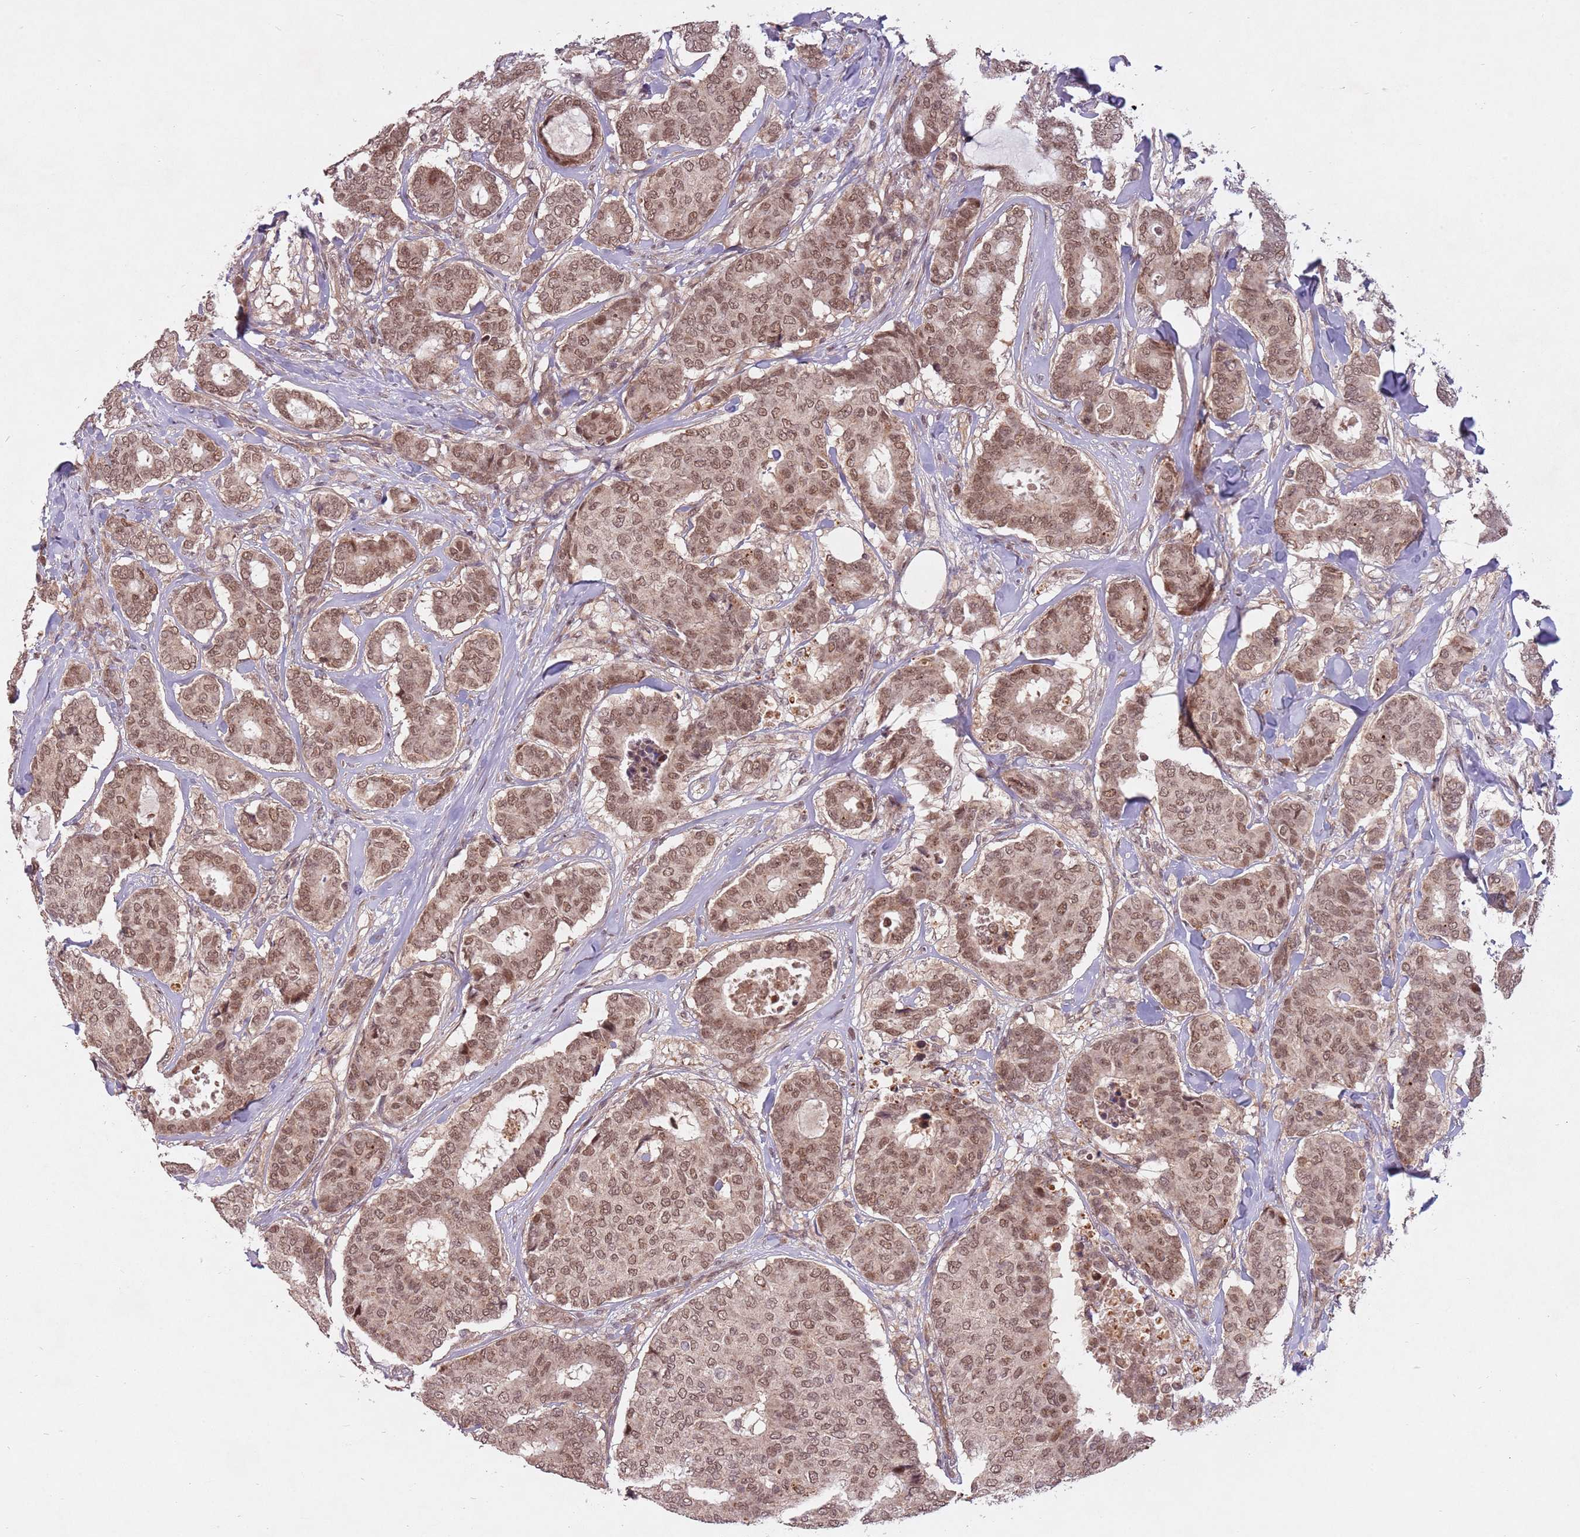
{"staining": {"intensity": "moderate", "quantity": ">75%", "location": "cytoplasmic/membranous,nuclear"}, "tissue": "breast cancer", "cell_type": "Tumor cells", "image_type": "cancer", "snomed": [{"axis": "morphology", "description": "Duct carcinoma"}, {"axis": "topography", "description": "Breast"}], "caption": "The micrograph reveals staining of breast cancer (infiltrating ductal carcinoma), revealing moderate cytoplasmic/membranous and nuclear protein expression (brown color) within tumor cells.", "gene": "SUDS3", "patient": {"sex": "female", "age": 75}}